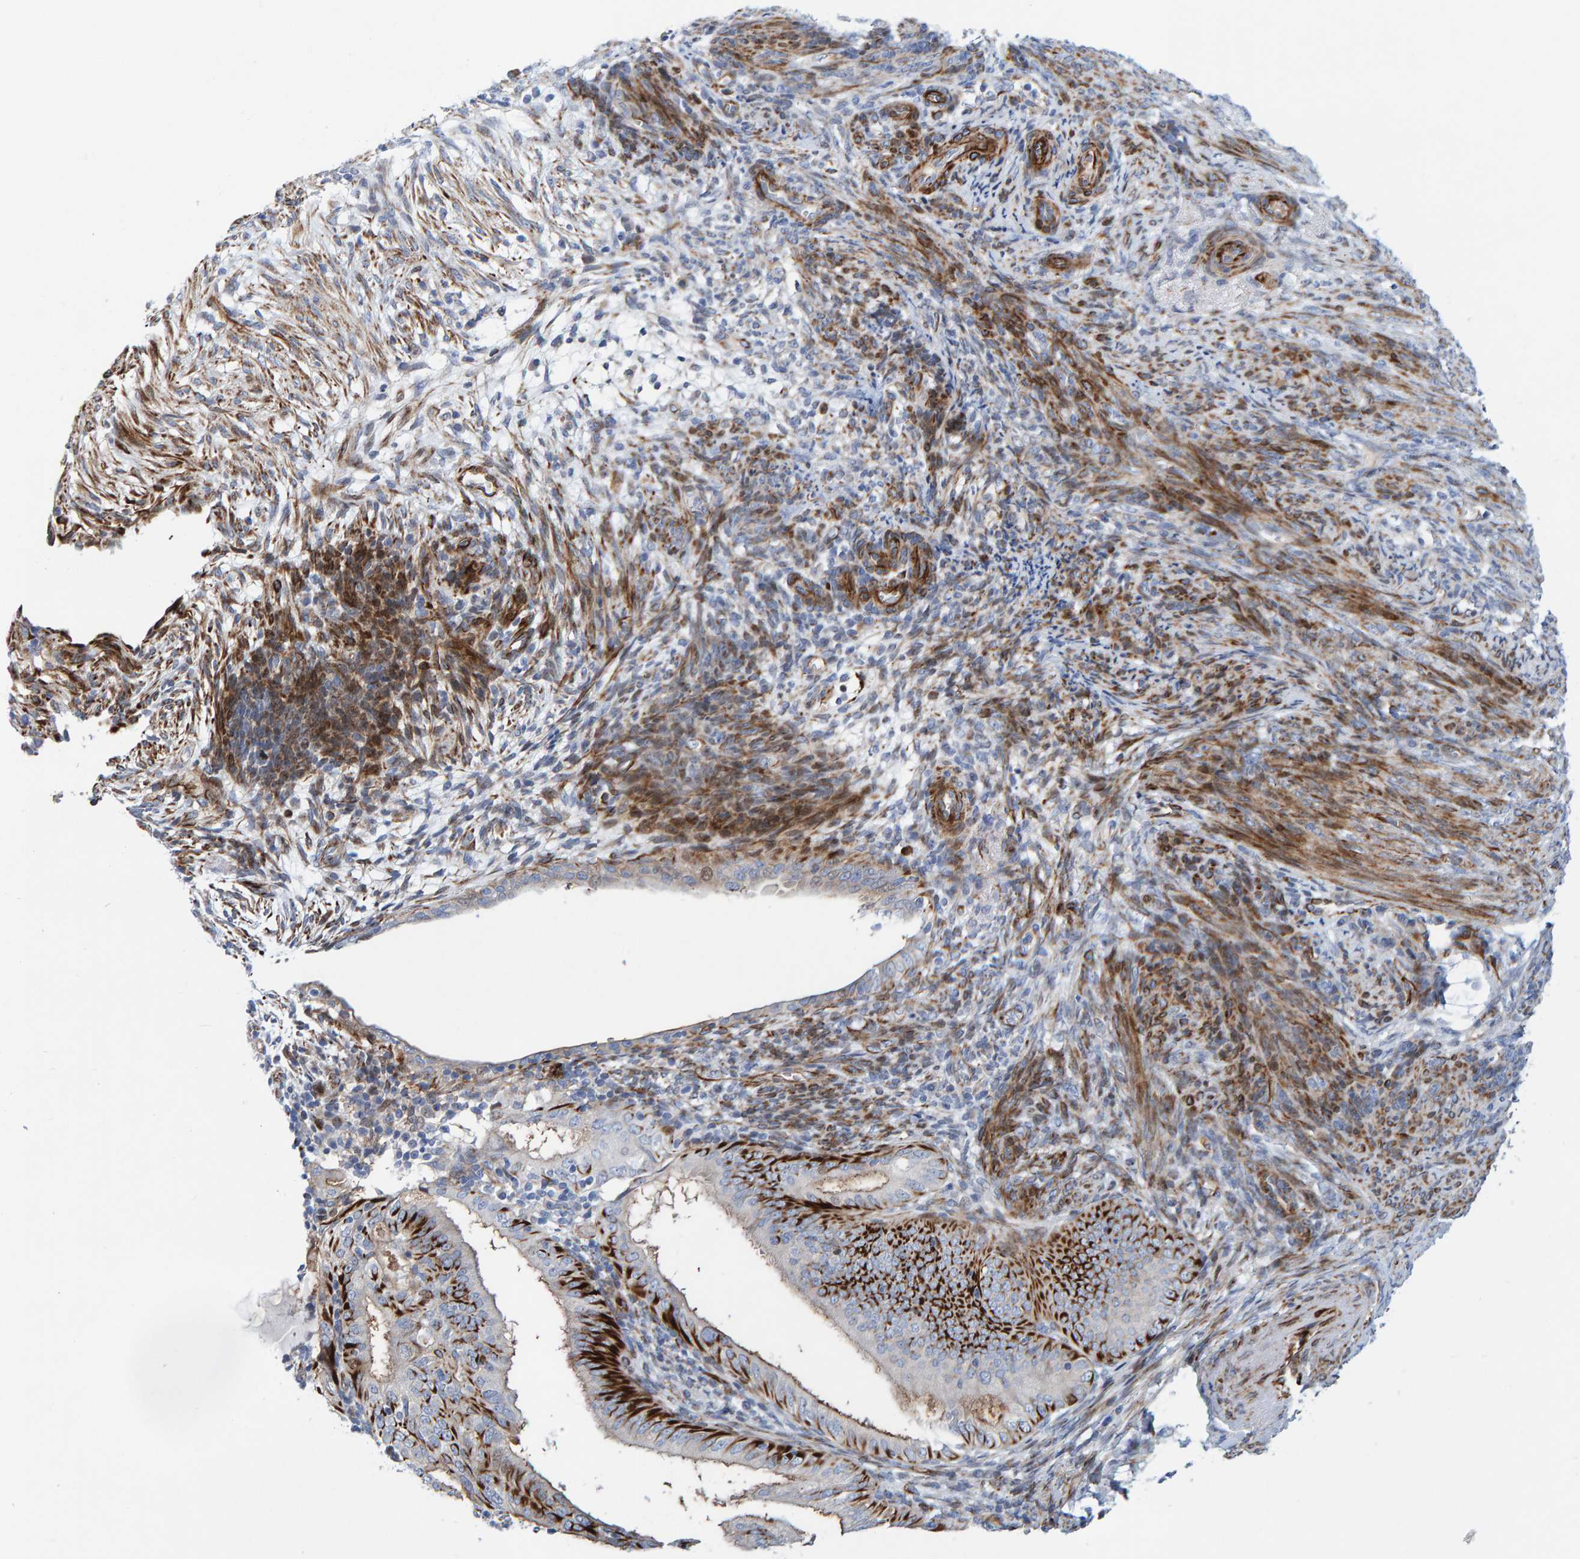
{"staining": {"intensity": "moderate", "quantity": "<25%", "location": "cytoplasmic/membranous"}, "tissue": "endometrial cancer", "cell_type": "Tumor cells", "image_type": "cancer", "snomed": [{"axis": "morphology", "description": "Adenocarcinoma, NOS"}, {"axis": "topography", "description": "Endometrium"}], "caption": "Tumor cells reveal low levels of moderate cytoplasmic/membranous positivity in approximately <25% of cells in endometrial cancer (adenocarcinoma). The staining is performed using DAB brown chromogen to label protein expression. The nuclei are counter-stained blue using hematoxylin.", "gene": "POLG2", "patient": {"sex": "female", "age": 58}}